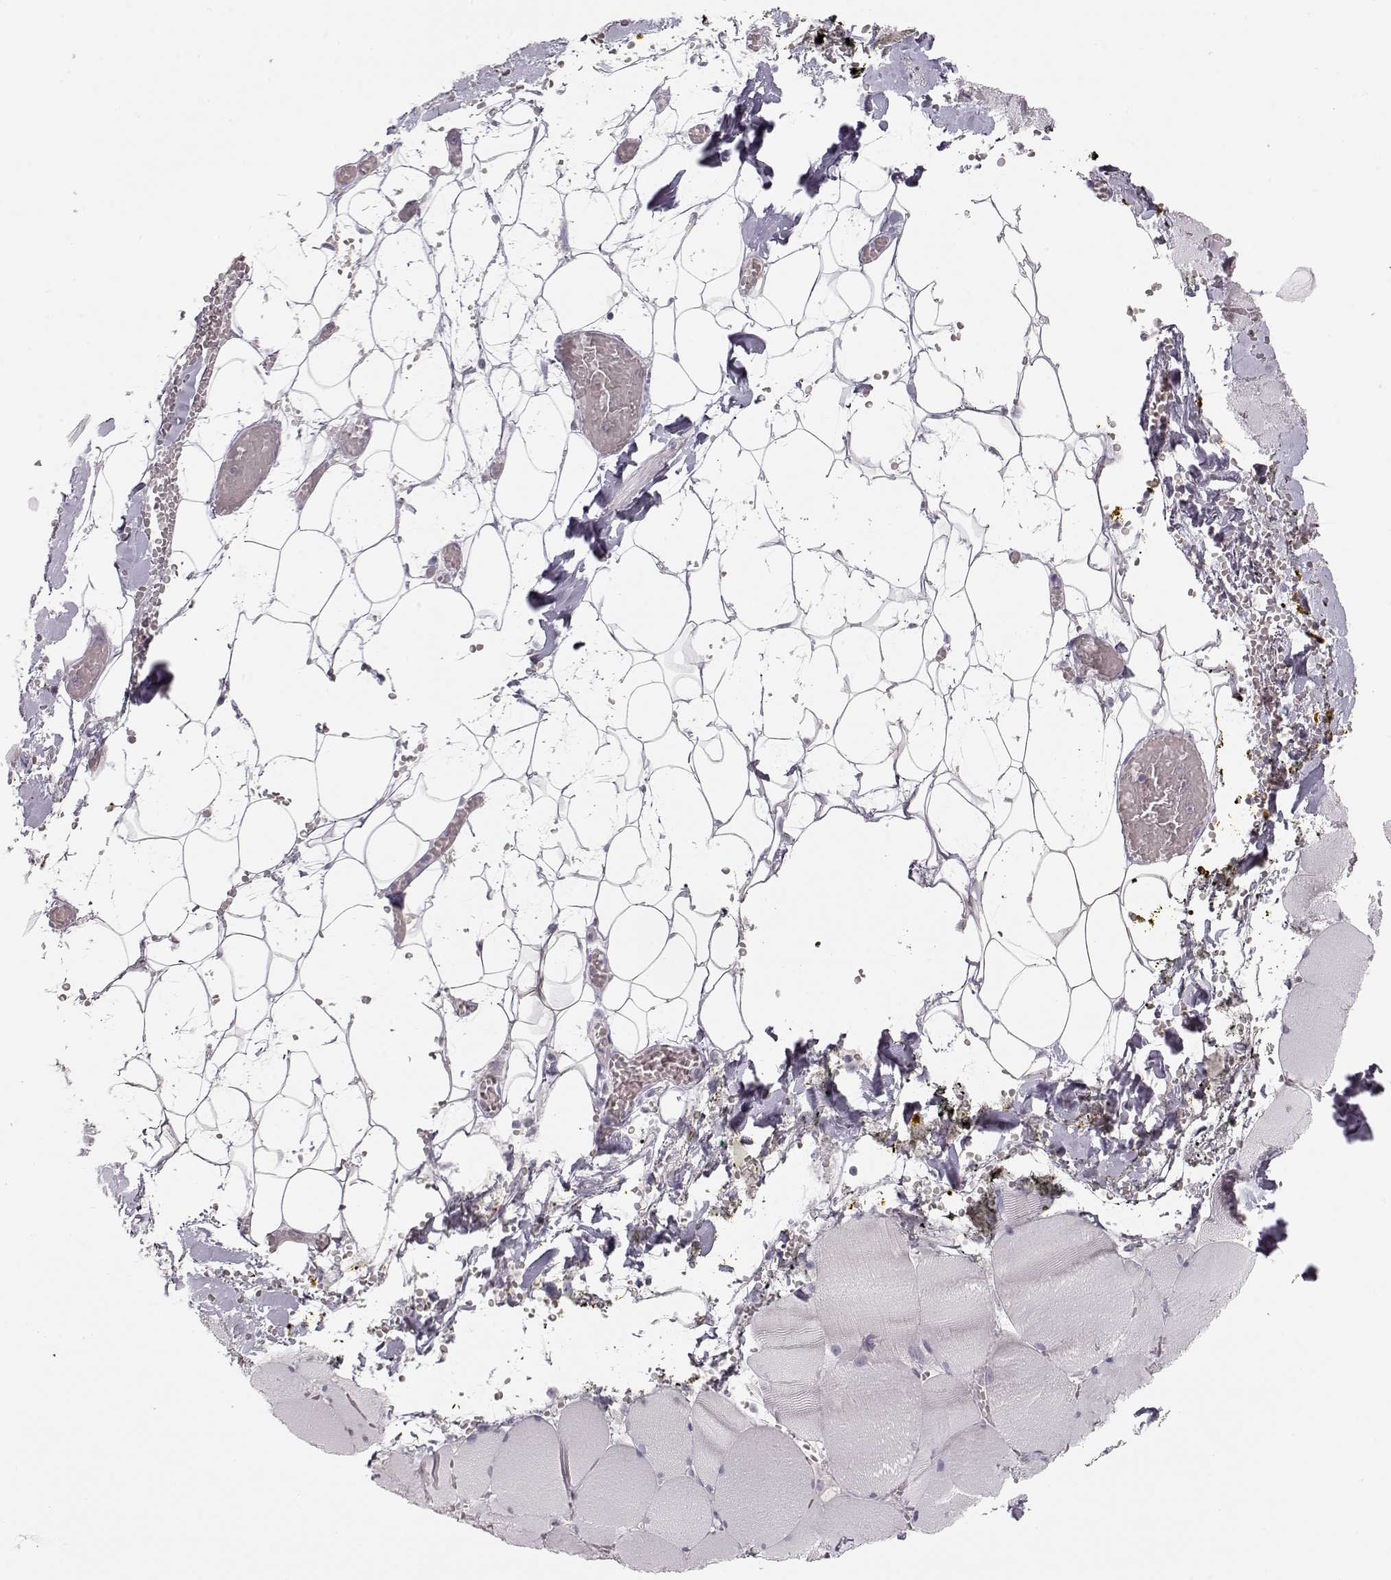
{"staining": {"intensity": "negative", "quantity": "none", "location": "none"}, "tissue": "skeletal muscle", "cell_type": "Myocytes", "image_type": "normal", "snomed": [{"axis": "morphology", "description": "Normal tissue, NOS"}, {"axis": "topography", "description": "Skeletal muscle"}], "caption": "There is no significant staining in myocytes of skeletal muscle. Brightfield microscopy of immunohistochemistry stained with DAB (3,3'-diaminobenzidine) (brown) and hematoxylin (blue), captured at high magnification.", "gene": "FAM205A", "patient": {"sex": "male", "age": 56}}